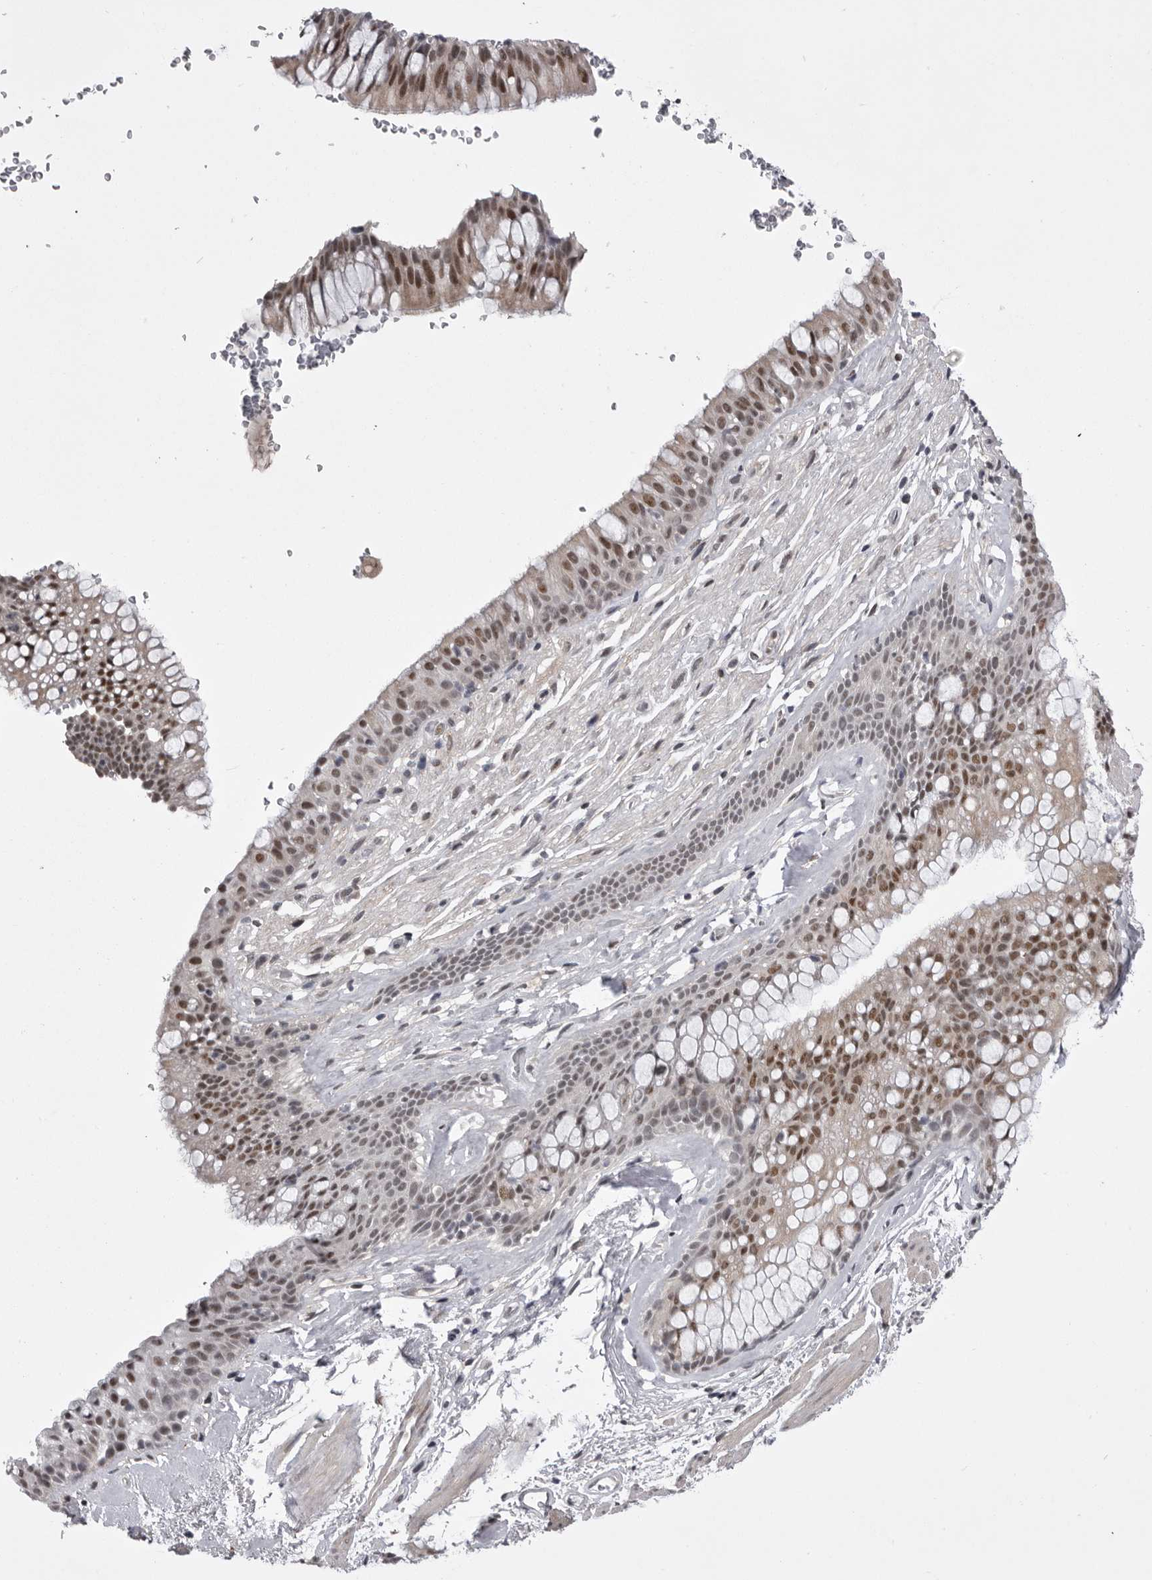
{"staining": {"intensity": "moderate", "quantity": "25%-75%", "location": "nuclear"}, "tissue": "bronchus", "cell_type": "Respiratory epithelial cells", "image_type": "normal", "snomed": [{"axis": "morphology", "description": "Normal tissue, NOS"}, {"axis": "topography", "description": "Cartilage tissue"}, {"axis": "topography", "description": "Bronchus"}], "caption": "There is medium levels of moderate nuclear positivity in respiratory epithelial cells of unremarkable bronchus, as demonstrated by immunohistochemical staining (brown color).", "gene": "PRPF3", "patient": {"sex": "female", "age": 53}}